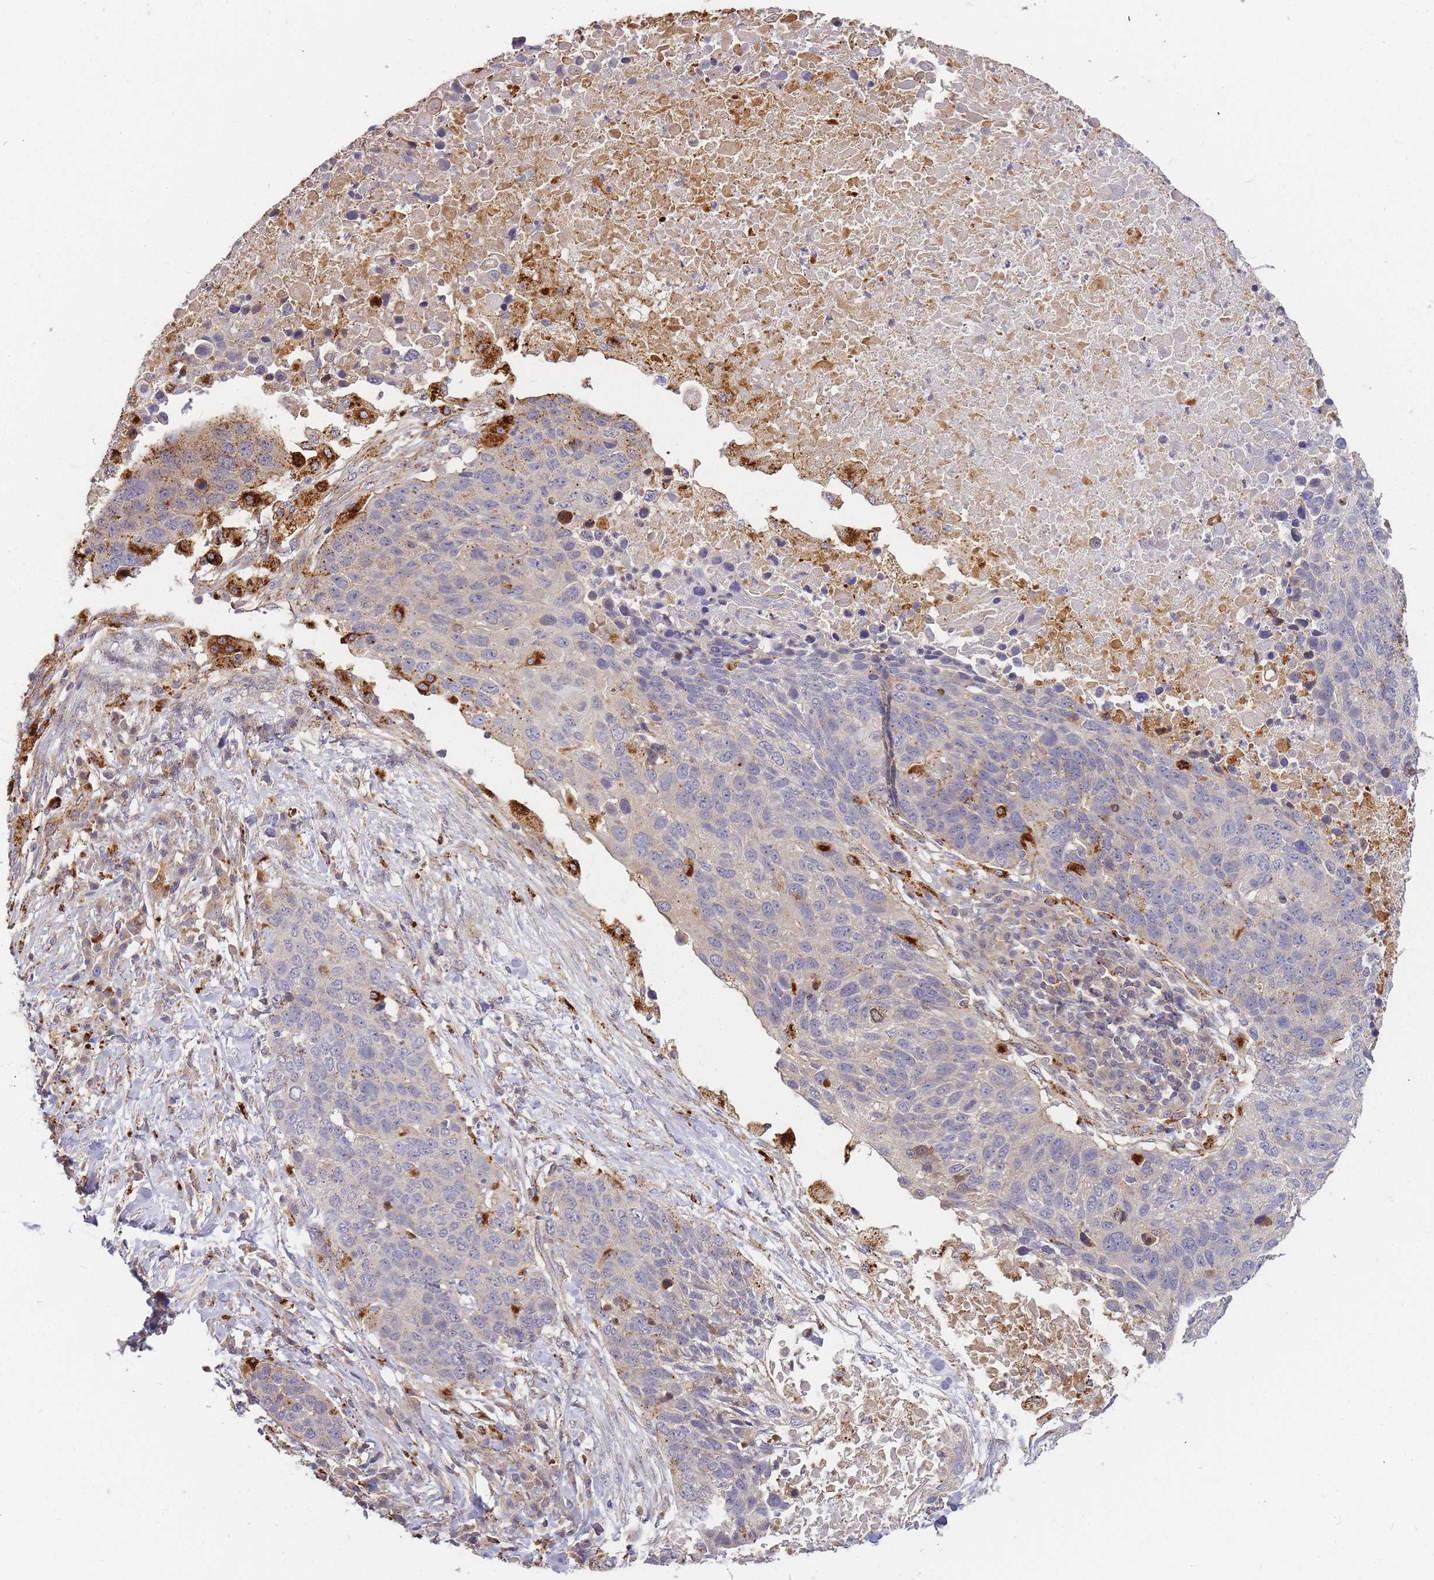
{"staining": {"intensity": "negative", "quantity": "none", "location": "none"}, "tissue": "lung cancer", "cell_type": "Tumor cells", "image_type": "cancer", "snomed": [{"axis": "morphology", "description": "Normal tissue, NOS"}, {"axis": "morphology", "description": "Squamous cell carcinoma, NOS"}, {"axis": "topography", "description": "Lymph node"}, {"axis": "topography", "description": "Lung"}], "caption": "An immunohistochemistry micrograph of lung squamous cell carcinoma is shown. There is no staining in tumor cells of lung squamous cell carcinoma.", "gene": "ATG5", "patient": {"sex": "male", "age": 66}}